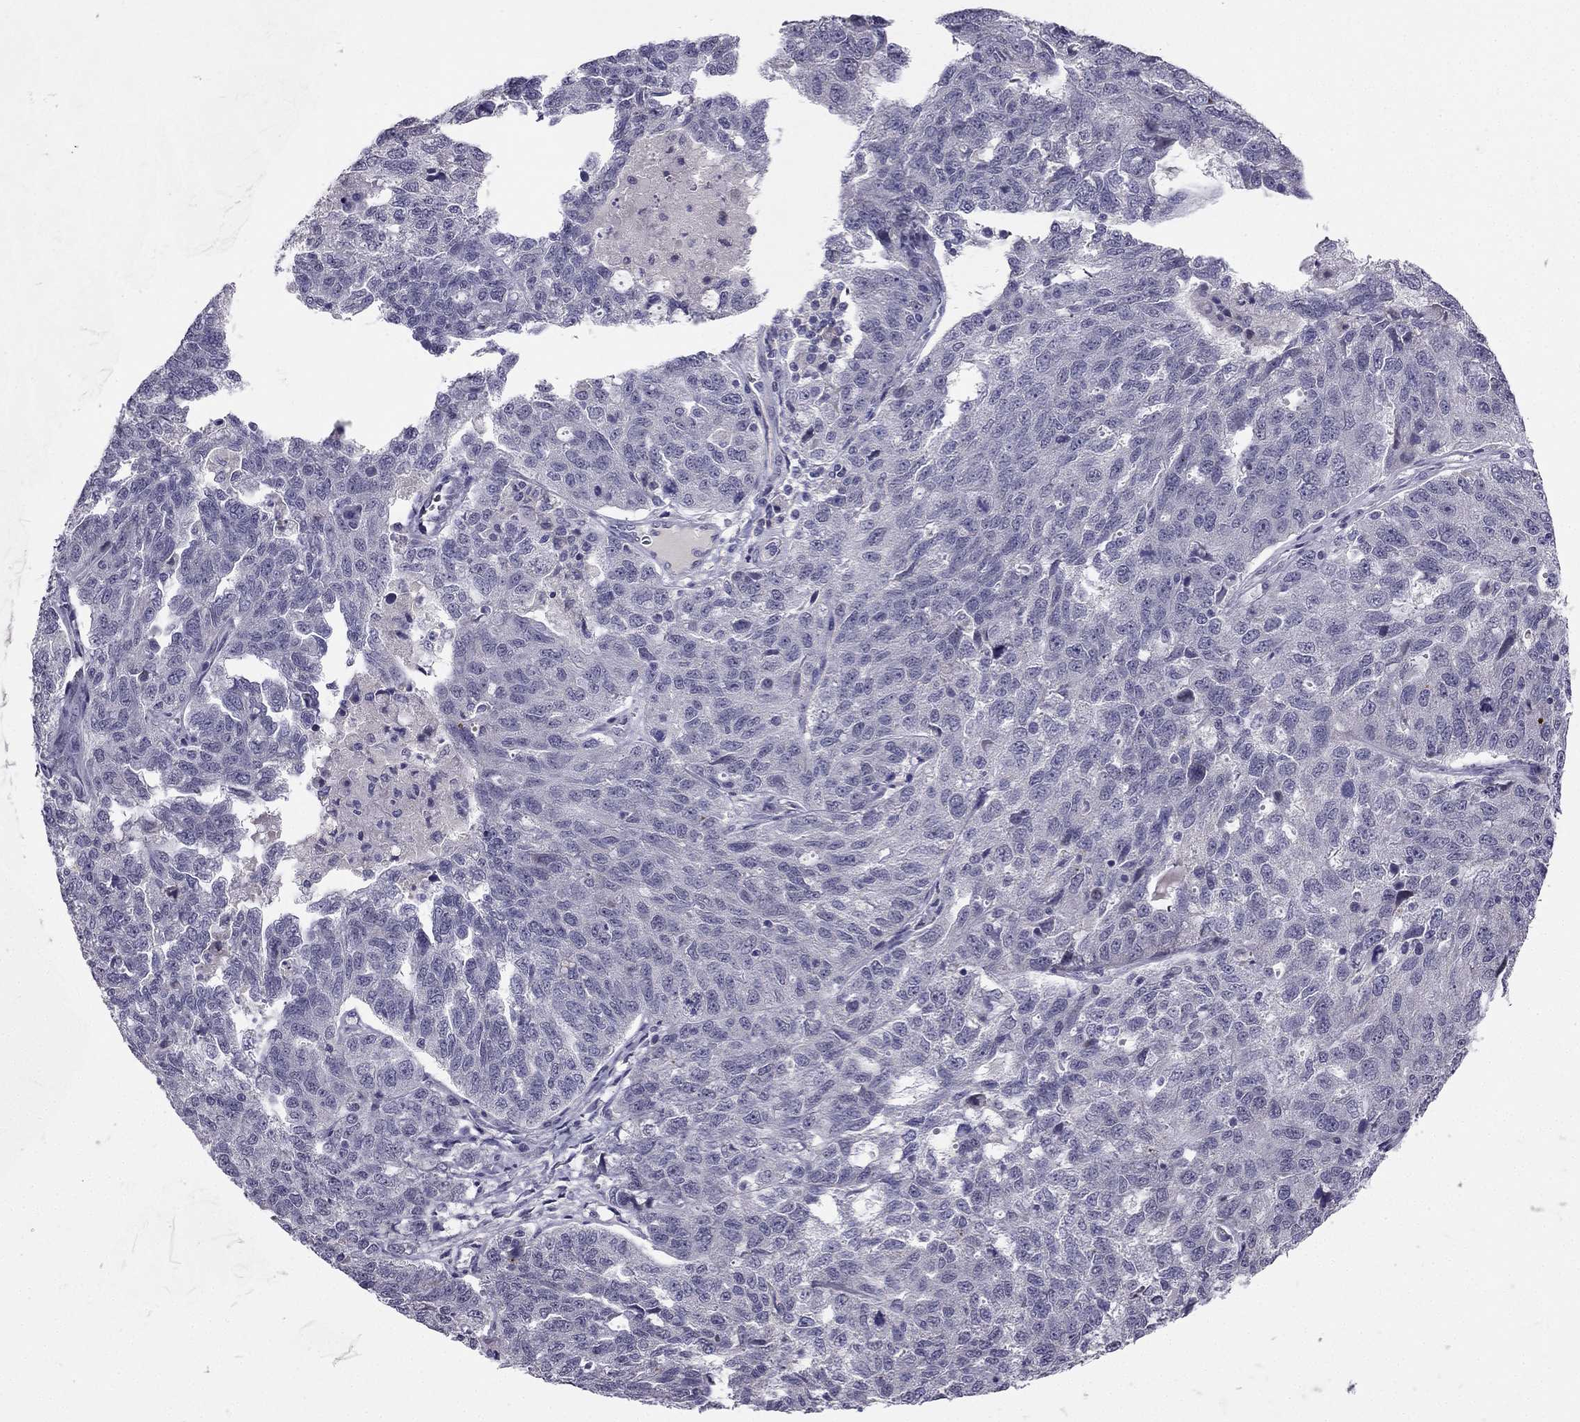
{"staining": {"intensity": "negative", "quantity": "none", "location": "none"}, "tissue": "ovarian cancer", "cell_type": "Tumor cells", "image_type": "cancer", "snomed": [{"axis": "morphology", "description": "Cystadenocarcinoma, serous, NOS"}, {"axis": "topography", "description": "Ovary"}], "caption": "Micrograph shows no significant protein positivity in tumor cells of ovarian cancer (serous cystadenocarcinoma). (DAB immunohistochemistry (IHC) visualized using brightfield microscopy, high magnification).", "gene": "CHST8", "patient": {"sex": "female", "age": 71}}